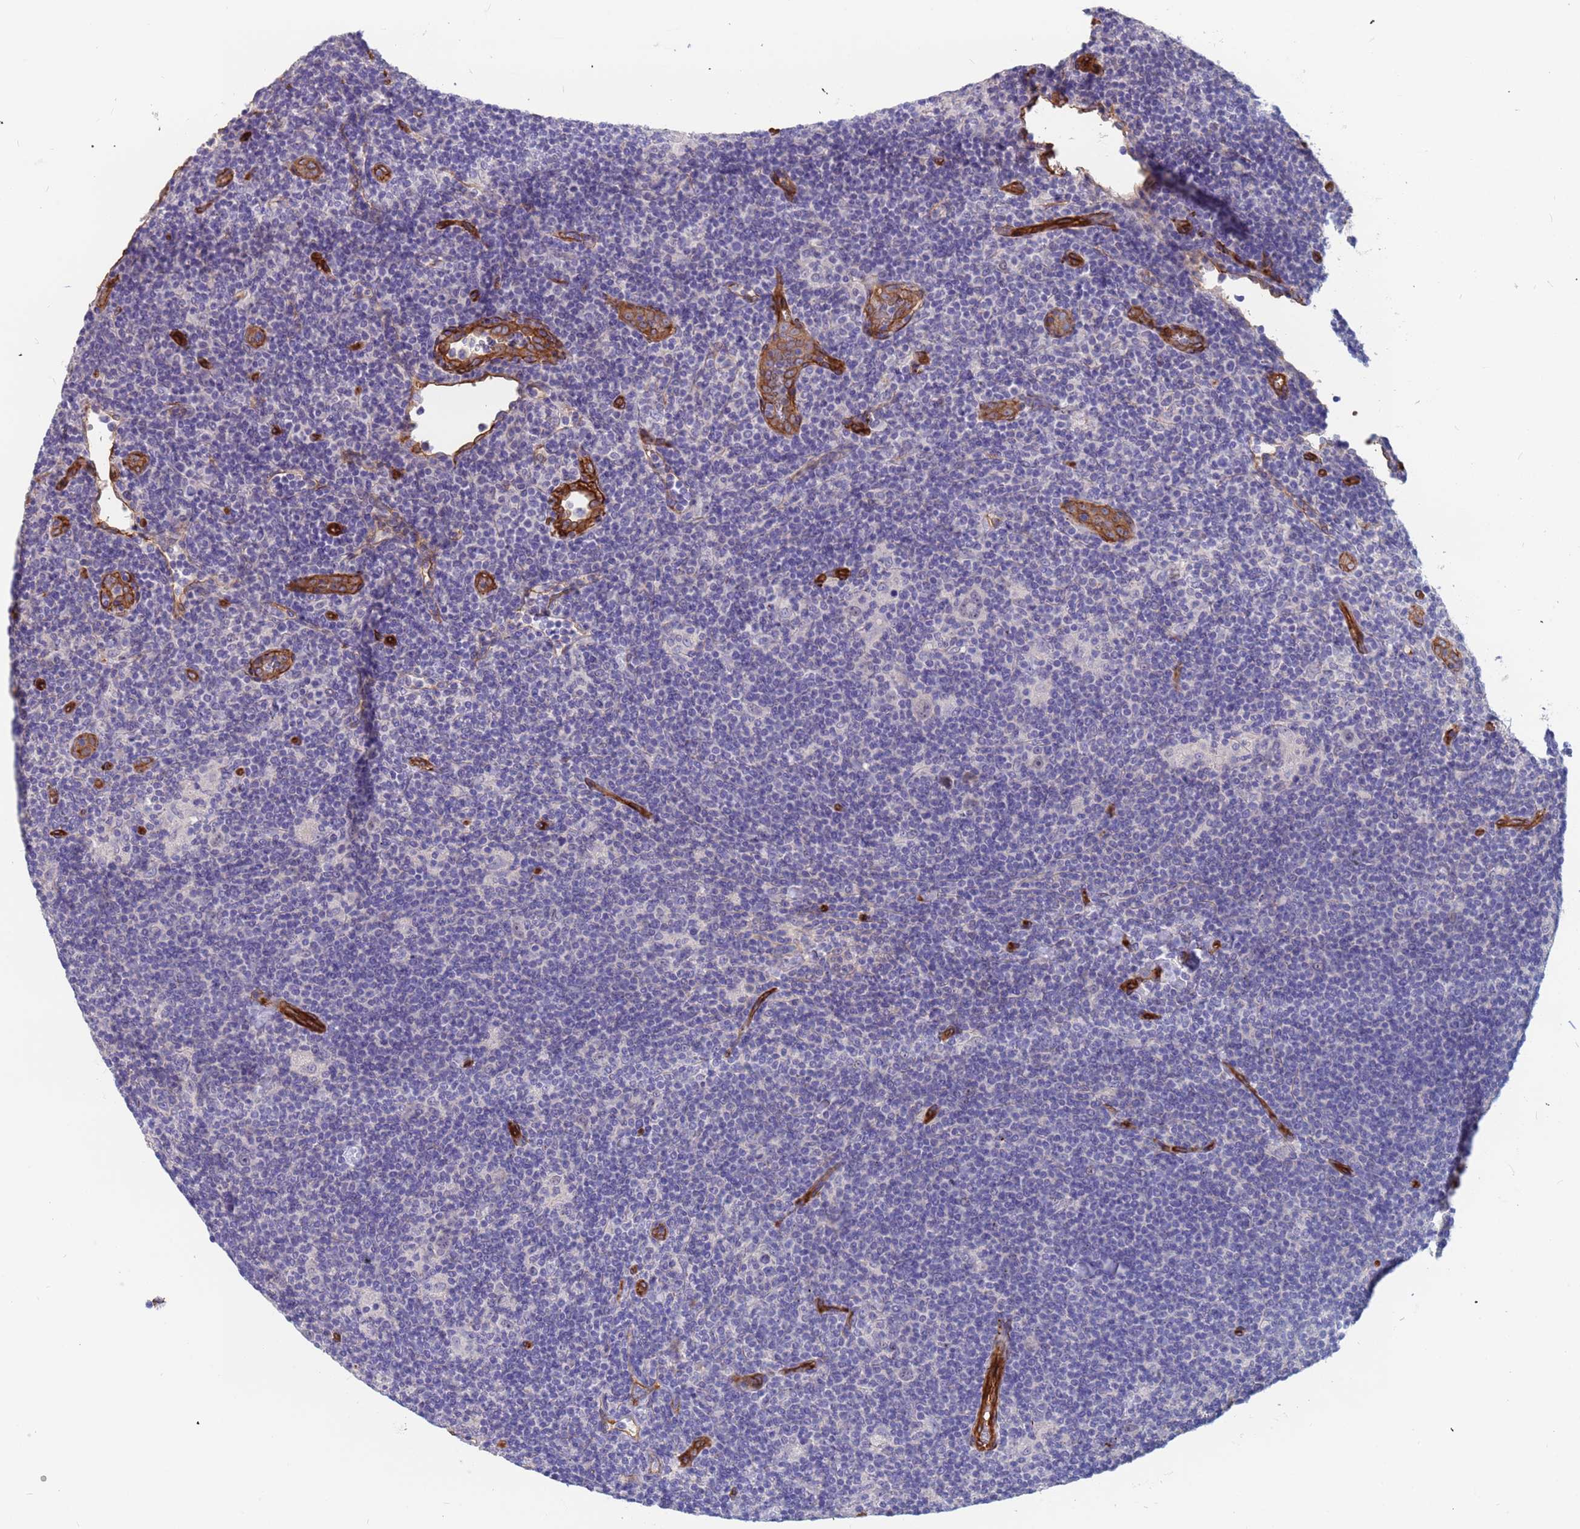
{"staining": {"intensity": "negative", "quantity": "none", "location": "none"}, "tissue": "lymphoma", "cell_type": "Tumor cells", "image_type": "cancer", "snomed": [{"axis": "morphology", "description": "Hodgkin's disease, NOS"}, {"axis": "topography", "description": "Lymph node"}], "caption": "Immunohistochemistry of lymphoma reveals no staining in tumor cells.", "gene": "EHD2", "patient": {"sex": "female", "age": 57}}